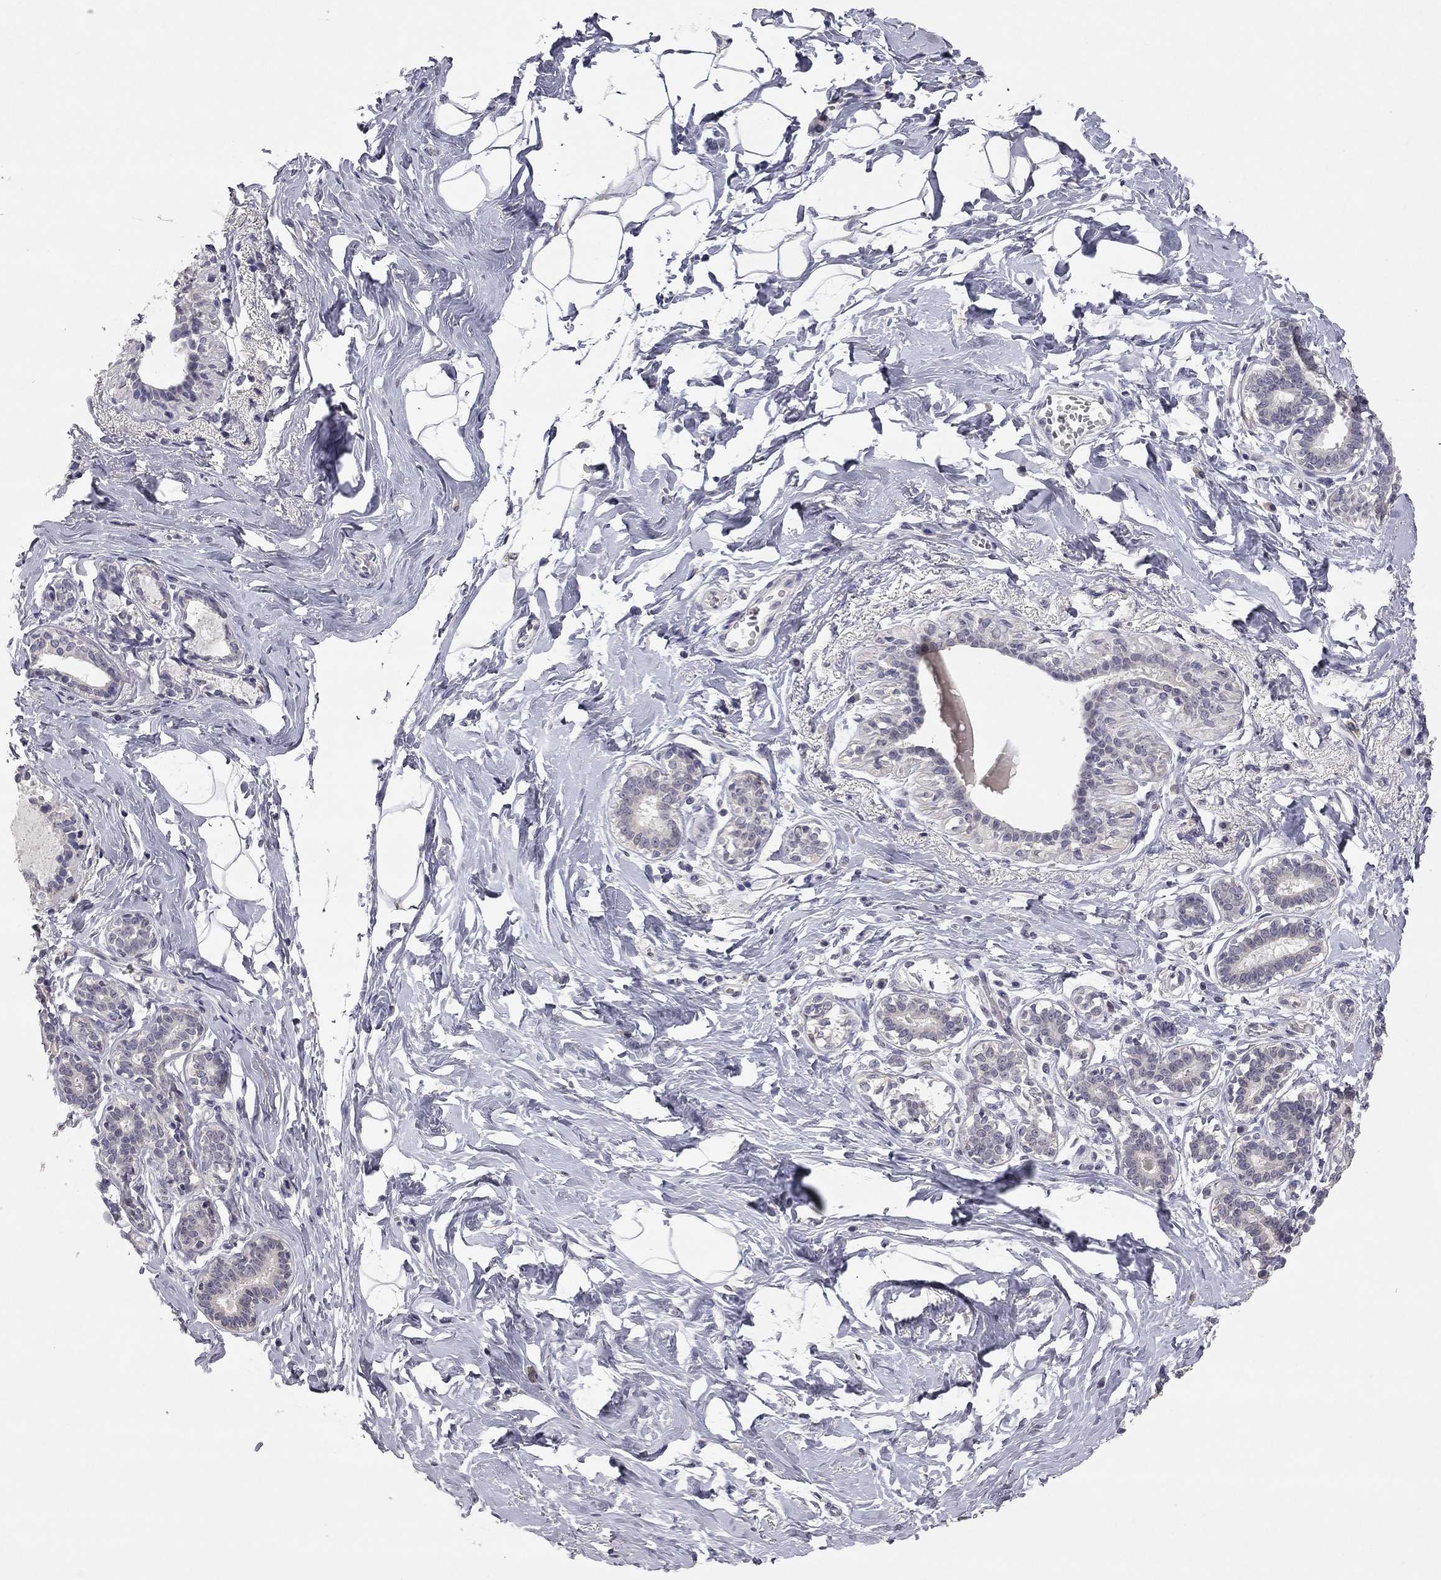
{"staining": {"intensity": "negative", "quantity": "none", "location": "none"}, "tissue": "breast", "cell_type": "Adipocytes", "image_type": "normal", "snomed": [{"axis": "morphology", "description": "Normal tissue, NOS"}, {"axis": "morphology", "description": "Lobular carcinoma, in situ"}, {"axis": "topography", "description": "Breast"}], "caption": "This is an IHC image of benign human breast. There is no expression in adipocytes.", "gene": "SYT12", "patient": {"sex": "female", "age": 35}}